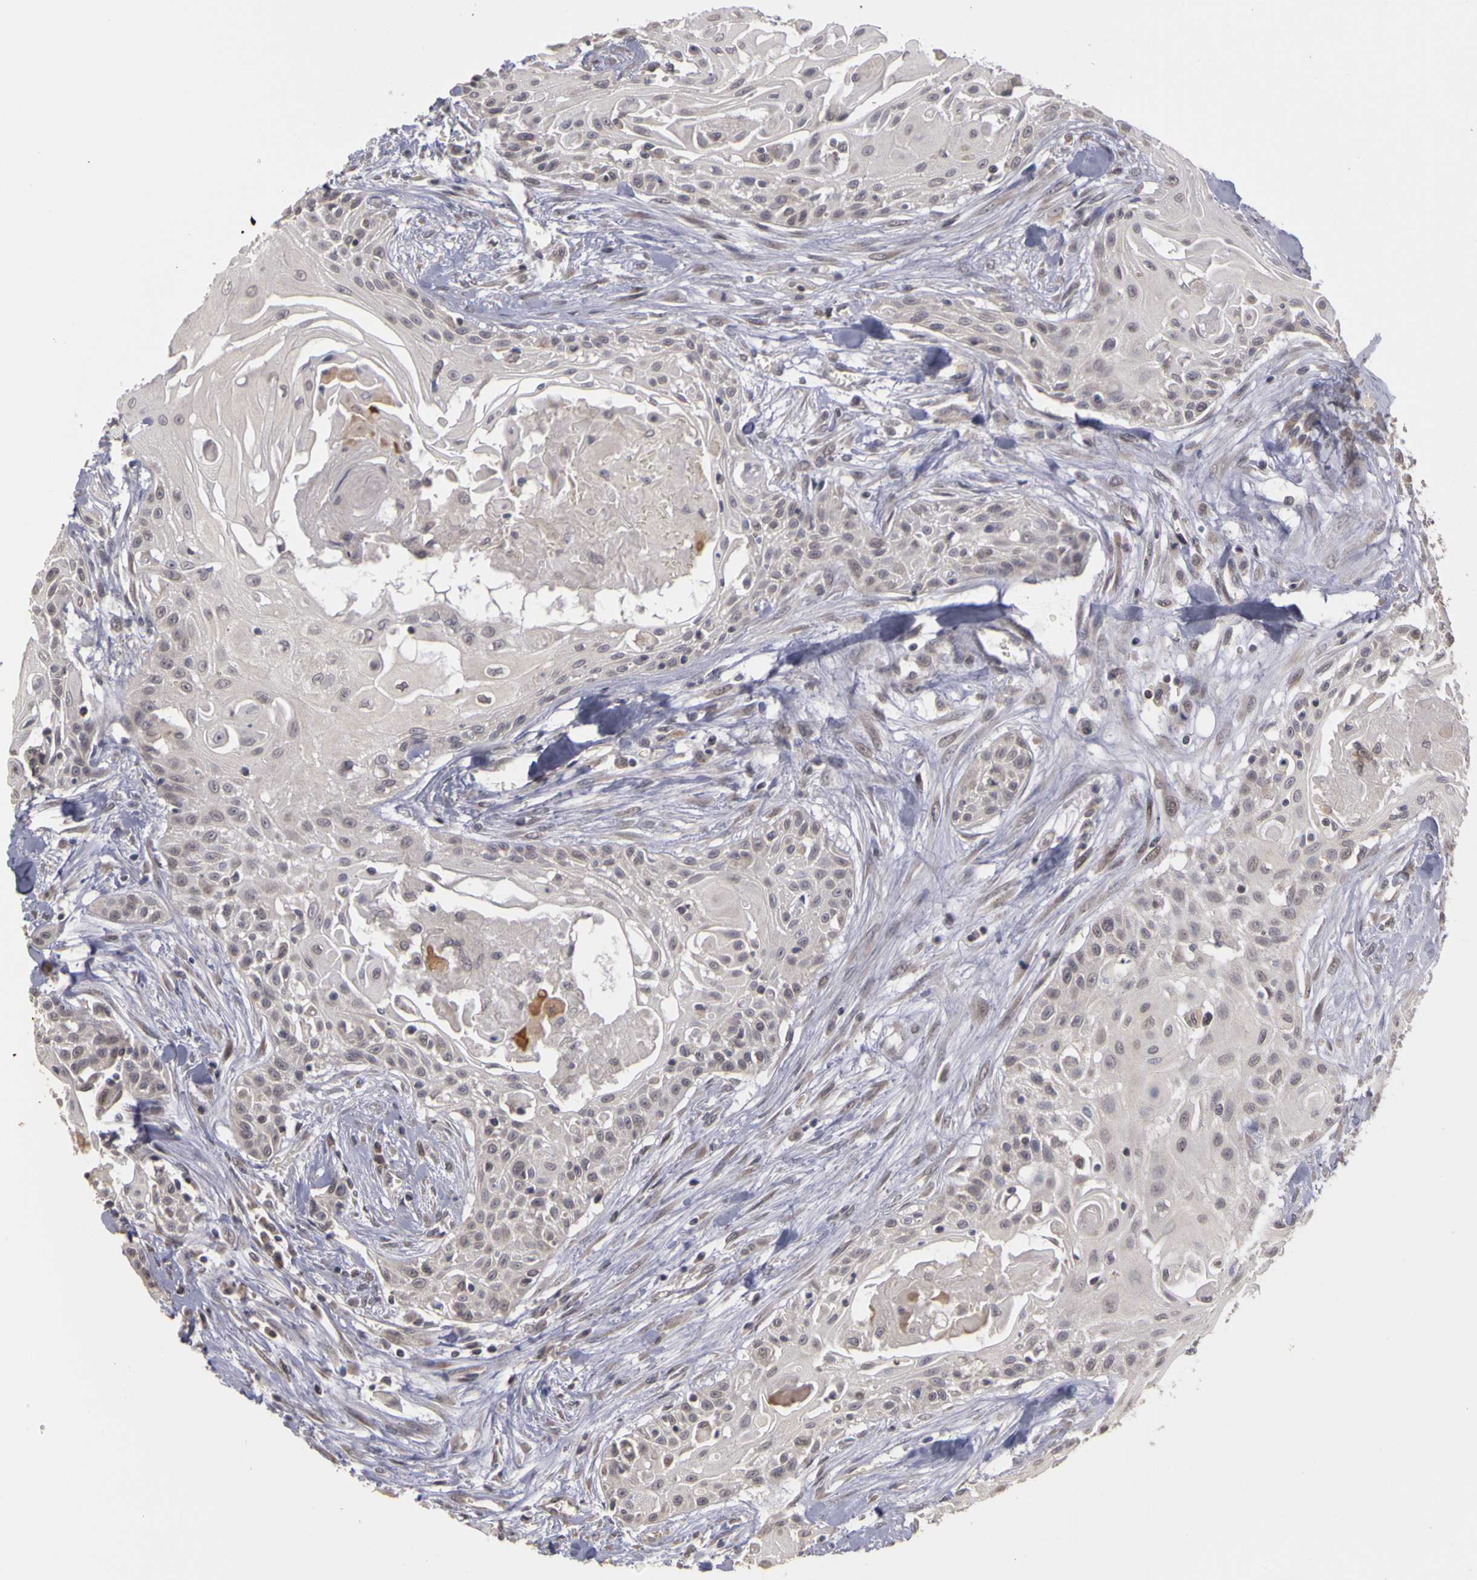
{"staining": {"intensity": "negative", "quantity": "none", "location": "none"}, "tissue": "head and neck cancer", "cell_type": "Tumor cells", "image_type": "cancer", "snomed": [{"axis": "morphology", "description": "Squamous cell carcinoma, NOS"}, {"axis": "morphology", "description": "Squamous cell carcinoma, metastatic, NOS"}, {"axis": "topography", "description": "Lymph node"}, {"axis": "topography", "description": "Salivary gland"}, {"axis": "topography", "description": "Head-Neck"}], "caption": "A histopathology image of head and neck cancer stained for a protein exhibits no brown staining in tumor cells. (DAB immunohistochemistry (IHC), high magnification).", "gene": "FRMD7", "patient": {"sex": "female", "age": 74}}